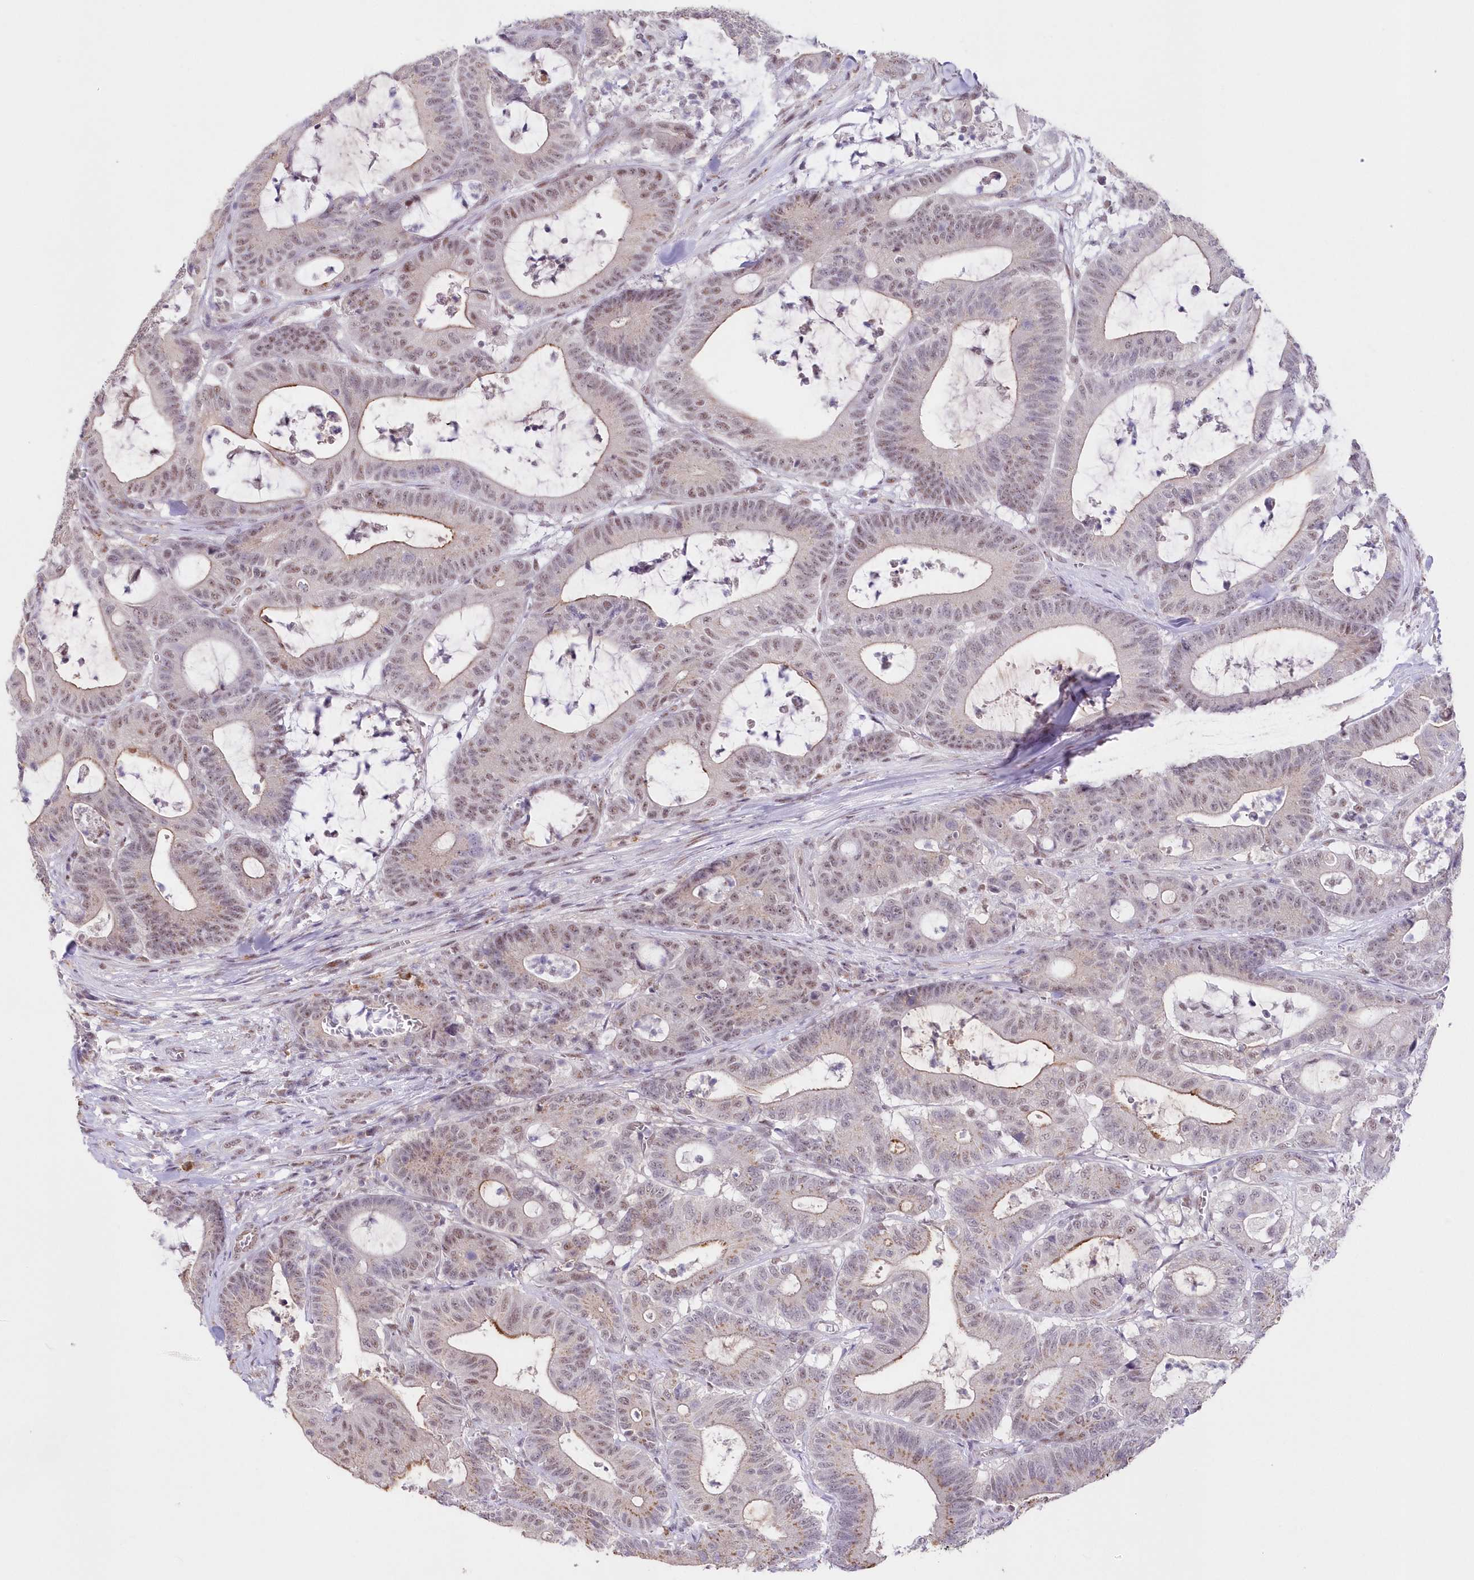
{"staining": {"intensity": "moderate", "quantity": "<25%", "location": "cytoplasmic/membranous,nuclear"}, "tissue": "colorectal cancer", "cell_type": "Tumor cells", "image_type": "cancer", "snomed": [{"axis": "morphology", "description": "Adenocarcinoma, NOS"}, {"axis": "topography", "description": "Colon"}], "caption": "Brown immunohistochemical staining in human adenocarcinoma (colorectal) exhibits moderate cytoplasmic/membranous and nuclear staining in approximately <25% of tumor cells.", "gene": "RBM27", "patient": {"sex": "female", "age": 84}}